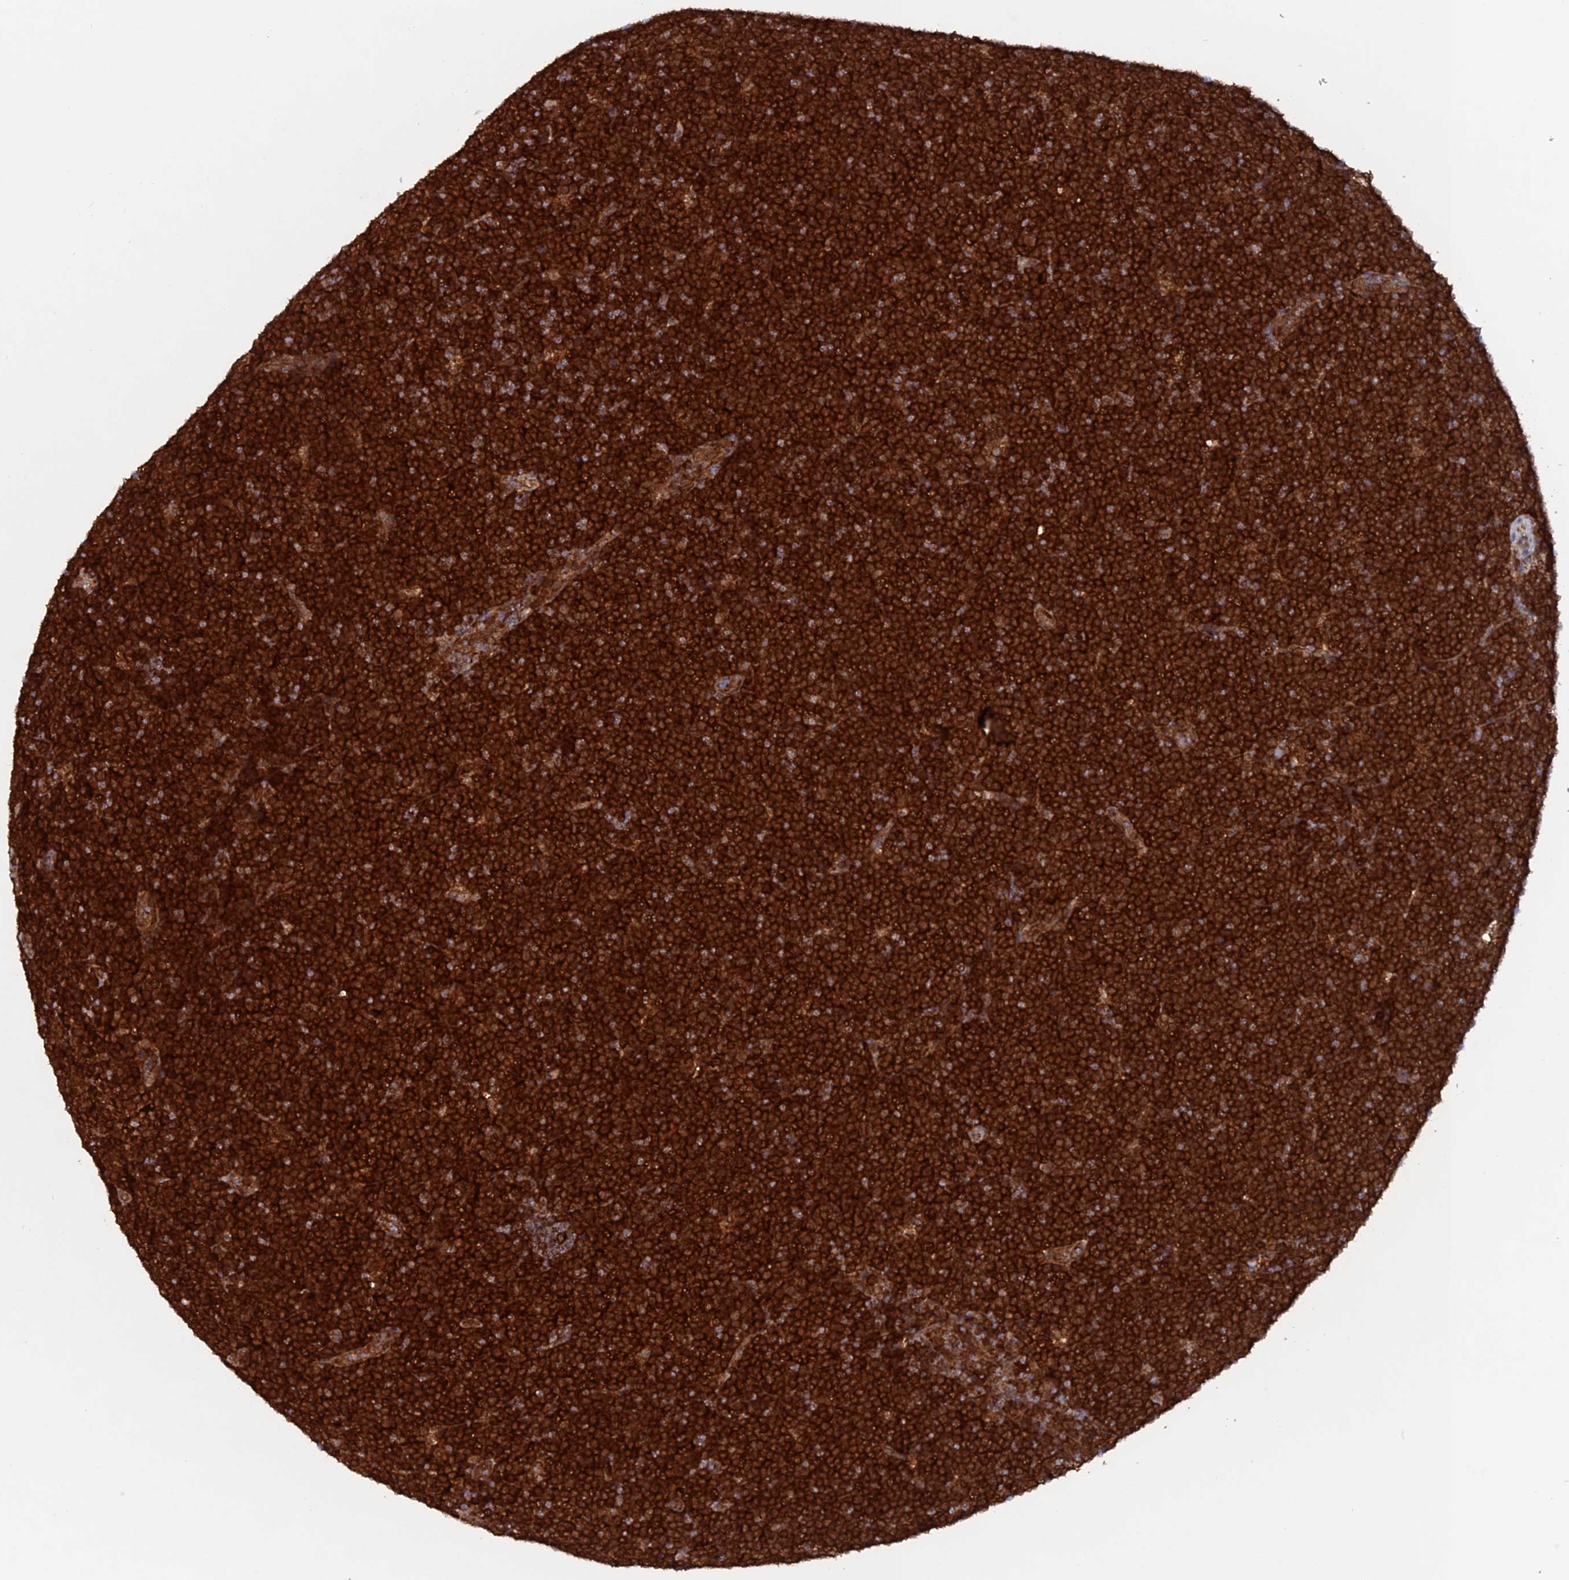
{"staining": {"intensity": "strong", "quantity": ">75%", "location": "cytoplasmic/membranous"}, "tissue": "lymphoma", "cell_type": "Tumor cells", "image_type": "cancer", "snomed": [{"axis": "morphology", "description": "Malignant lymphoma, non-Hodgkin's type, High grade"}, {"axis": "topography", "description": "Lymph node"}], "caption": "The immunohistochemical stain shows strong cytoplasmic/membranous expression in tumor cells of high-grade malignant lymphoma, non-Hodgkin's type tissue. The staining is performed using DAB (3,3'-diaminobenzidine) brown chromogen to label protein expression. The nuclei are counter-stained blue using hematoxylin.", "gene": "DTYMK", "patient": {"sex": "male", "age": 13}}